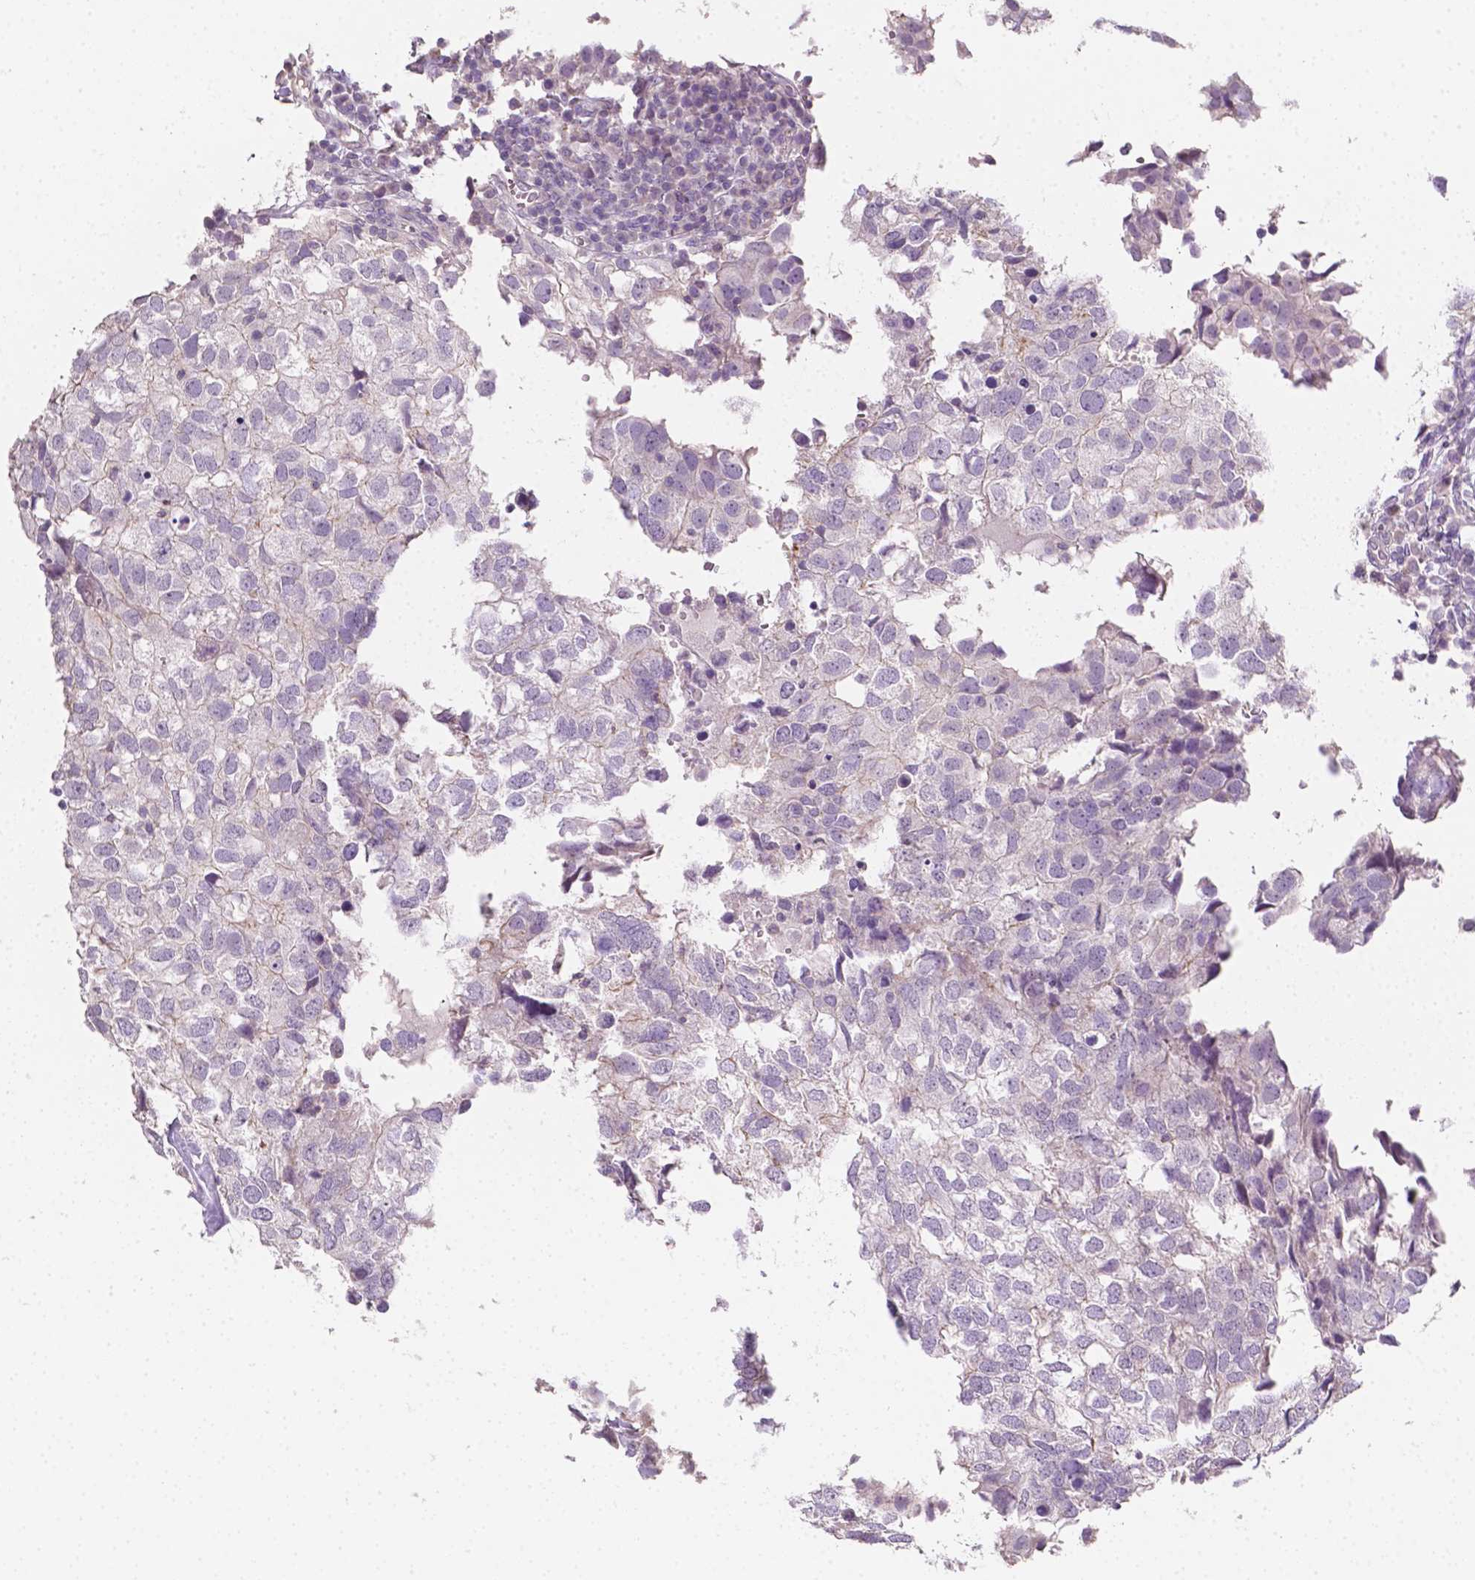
{"staining": {"intensity": "negative", "quantity": "none", "location": "none"}, "tissue": "breast cancer", "cell_type": "Tumor cells", "image_type": "cancer", "snomed": [{"axis": "morphology", "description": "Duct carcinoma"}, {"axis": "topography", "description": "Breast"}], "caption": "High power microscopy histopathology image of an immunohistochemistry (IHC) image of breast cancer, revealing no significant staining in tumor cells.", "gene": "EGFR", "patient": {"sex": "female", "age": 30}}